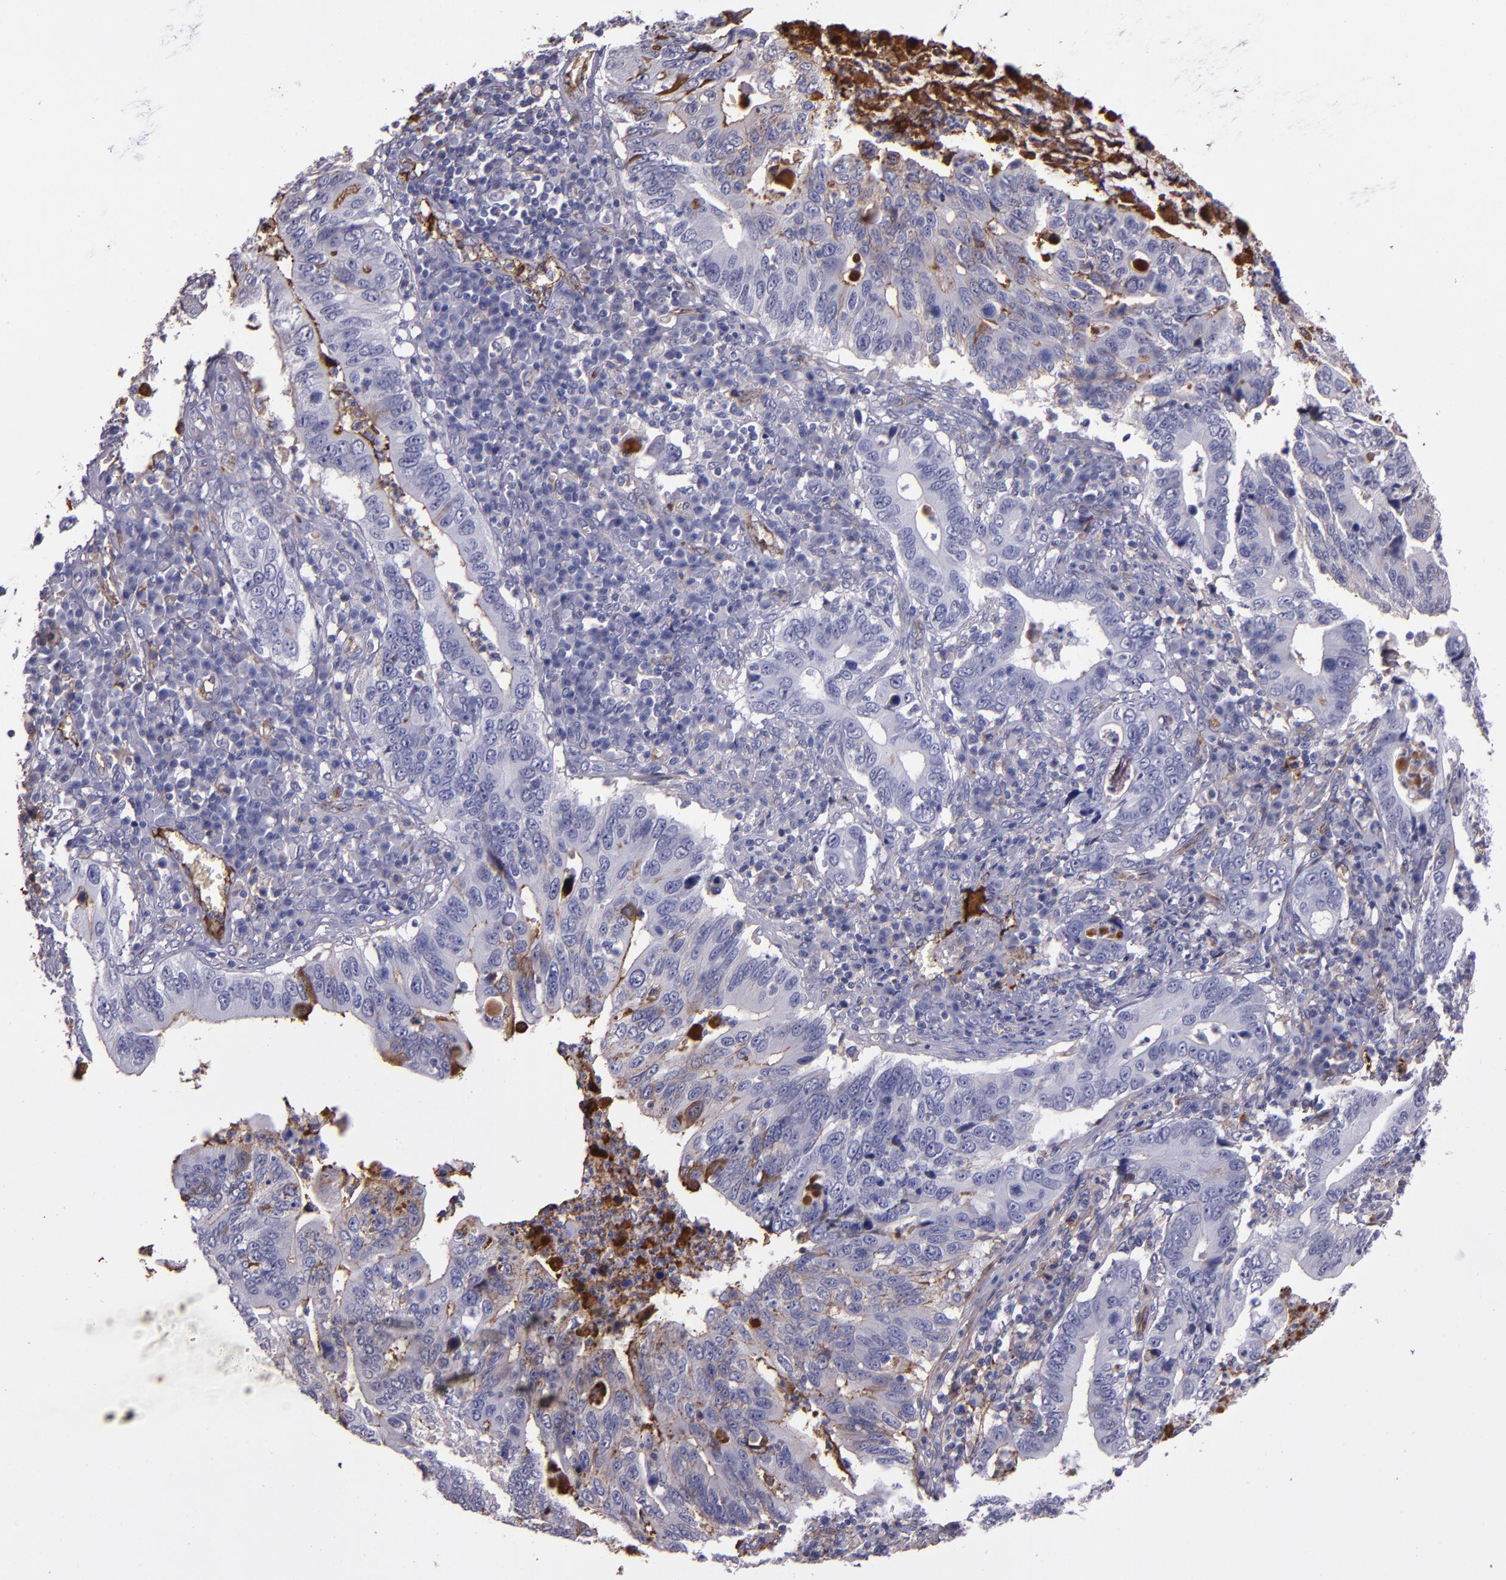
{"staining": {"intensity": "negative", "quantity": "none", "location": "none"}, "tissue": "stomach cancer", "cell_type": "Tumor cells", "image_type": "cancer", "snomed": [{"axis": "morphology", "description": "Adenocarcinoma, NOS"}, {"axis": "topography", "description": "Stomach, upper"}], "caption": "This is a photomicrograph of IHC staining of stomach cancer, which shows no staining in tumor cells. (Brightfield microscopy of DAB (3,3'-diaminobenzidine) immunohistochemistry at high magnification).", "gene": "A2M", "patient": {"sex": "male", "age": 63}}